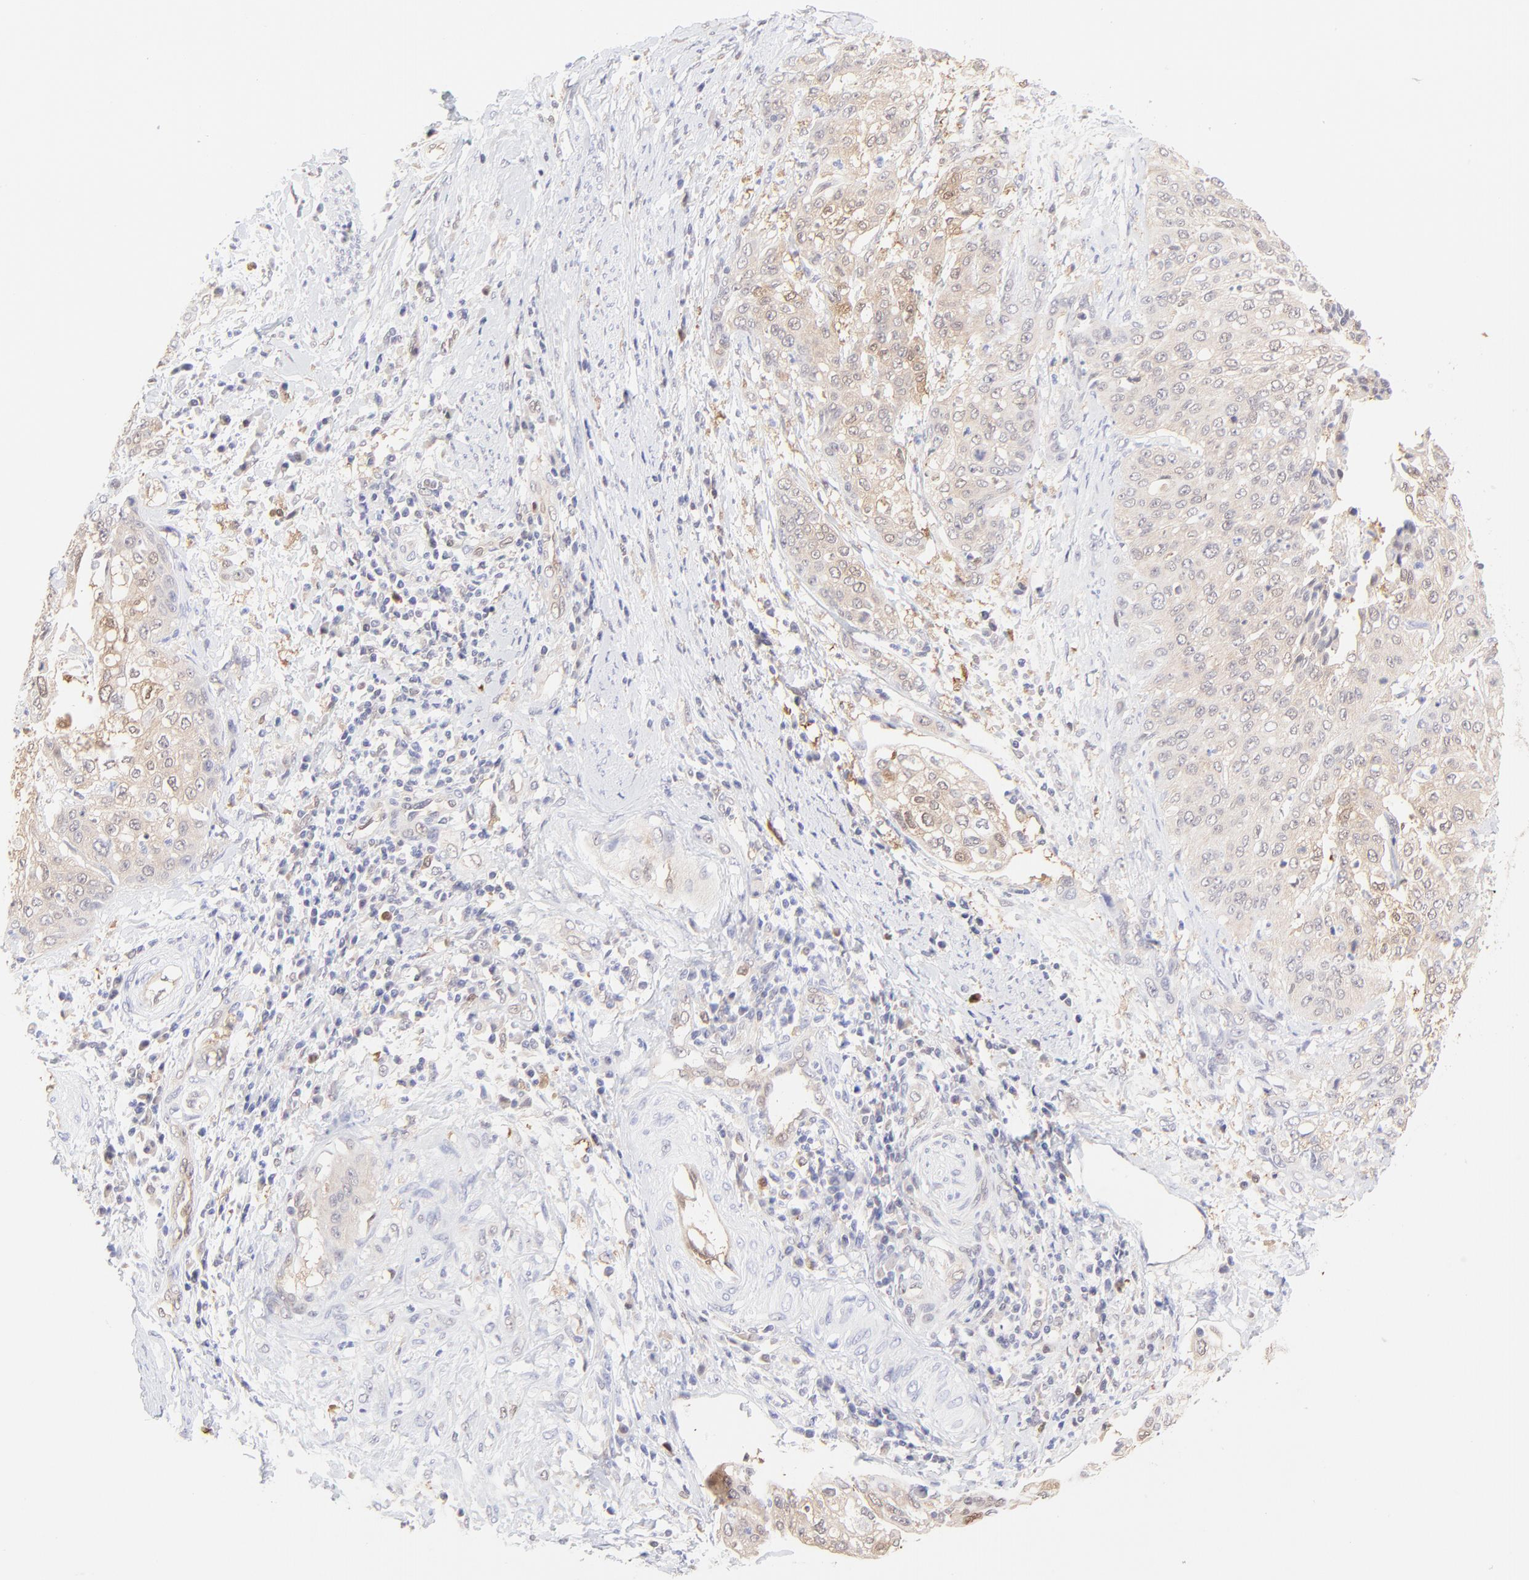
{"staining": {"intensity": "weak", "quantity": ">75%", "location": "cytoplasmic/membranous"}, "tissue": "cervical cancer", "cell_type": "Tumor cells", "image_type": "cancer", "snomed": [{"axis": "morphology", "description": "Squamous cell carcinoma, NOS"}, {"axis": "topography", "description": "Cervix"}], "caption": "Immunohistochemical staining of human cervical cancer exhibits low levels of weak cytoplasmic/membranous staining in approximately >75% of tumor cells. The staining was performed using DAB (3,3'-diaminobenzidine), with brown indicating positive protein expression. Nuclei are stained blue with hematoxylin.", "gene": "HYAL1", "patient": {"sex": "female", "age": 41}}